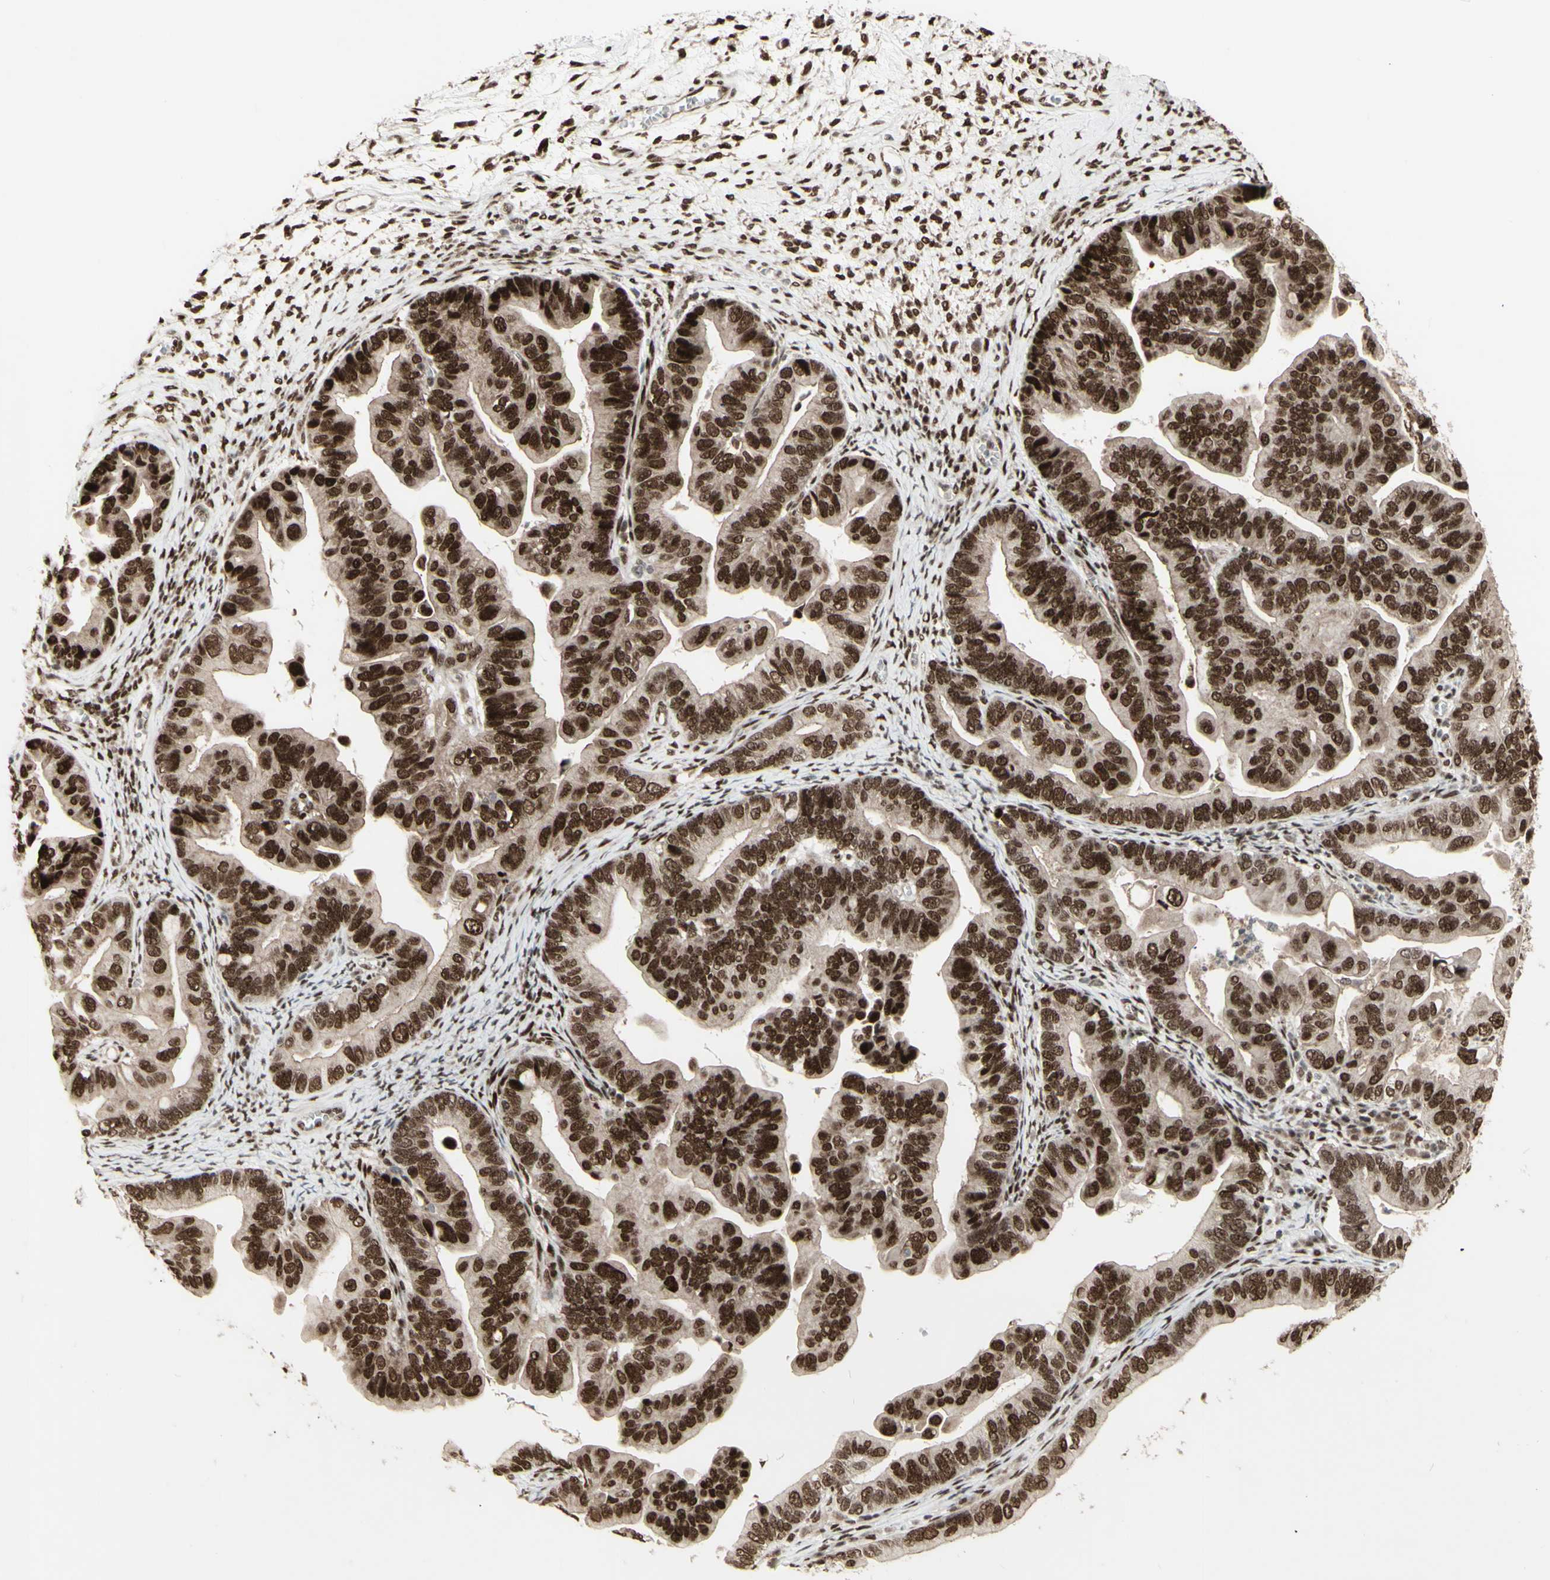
{"staining": {"intensity": "strong", "quantity": ">75%", "location": "cytoplasmic/membranous,nuclear"}, "tissue": "ovarian cancer", "cell_type": "Tumor cells", "image_type": "cancer", "snomed": [{"axis": "morphology", "description": "Cystadenocarcinoma, serous, NOS"}, {"axis": "topography", "description": "Ovary"}], "caption": "An image showing strong cytoplasmic/membranous and nuclear staining in approximately >75% of tumor cells in ovarian cancer (serous cystadenocarcinoma), as visualized by brown immunohistochemical staining.", "gene": "CBX1", "patient": {"sex": "female", "age": 56}}